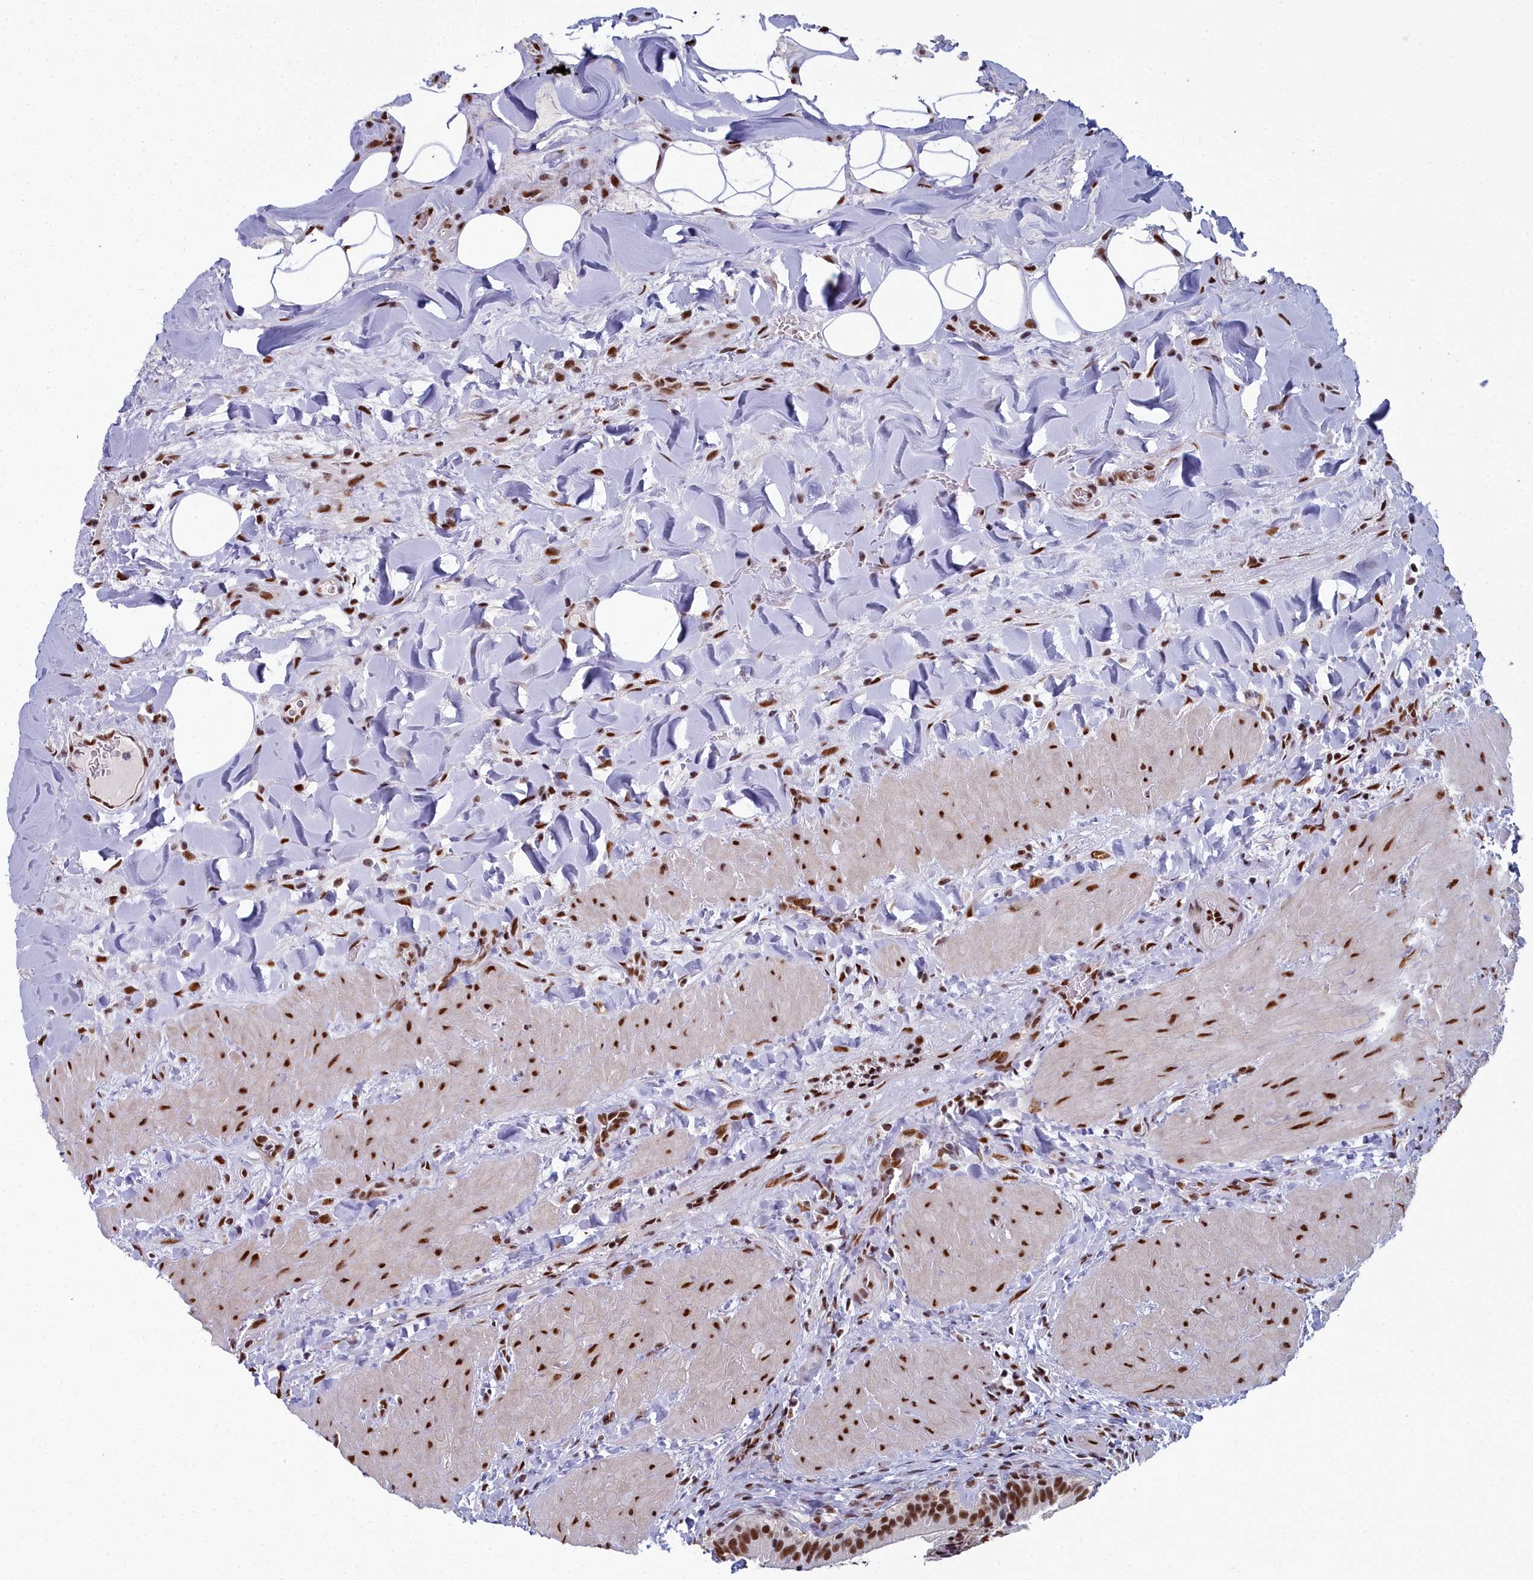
{"staining": {"intensity": "strong", "quantity": ">75%", "location": "nuclear"}, "tissue": "gallbladder", "cell_type": "Glandular cells", "image_type": "normal", "snomed": [{"axis": "morphology", "description": "Normal tissue, NOS"}, {"axis": "topography", "description": "Gallbladder"}], "caption": "Immunohistochemical staining of benign gallbladder shows >75% levels of strong nuclear protein staining in approximately >75% of glandular cells.", "gene": "SF3B3", "patient": {"sex": "male", "age": 24}}